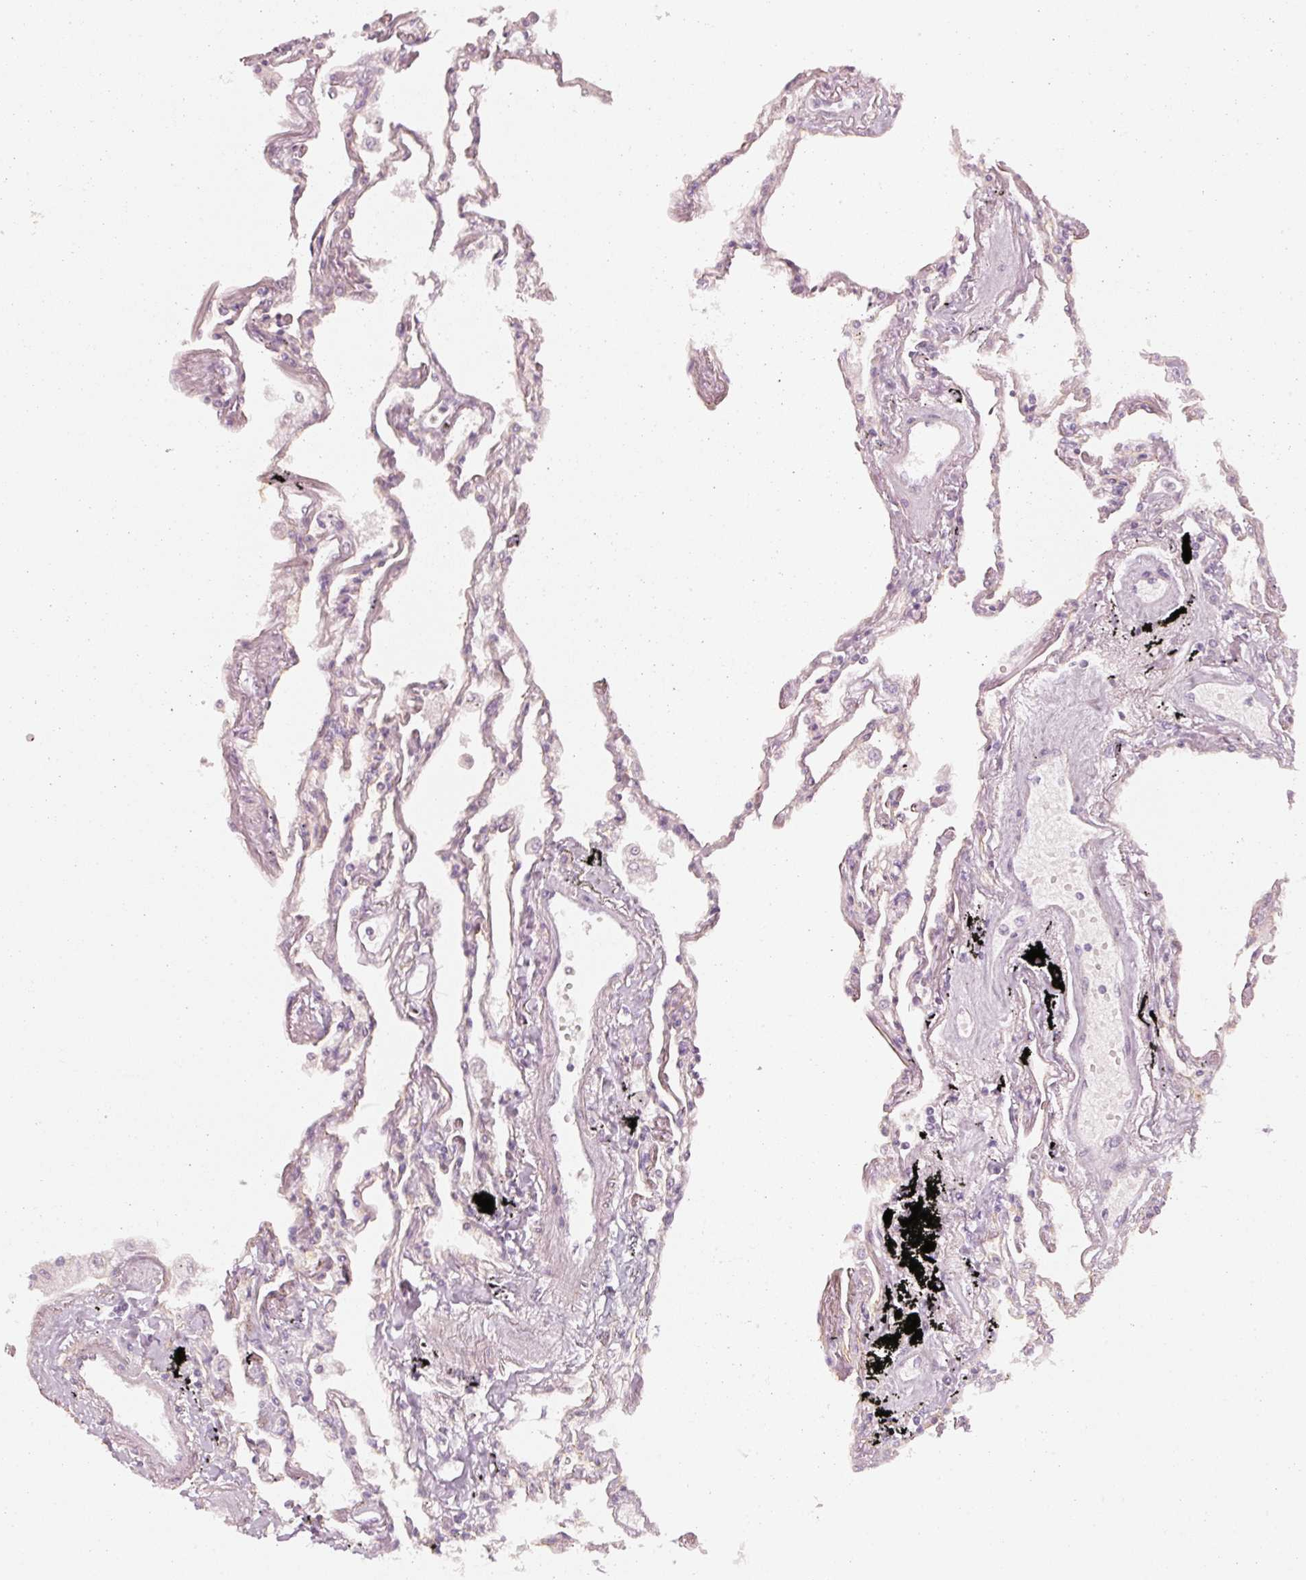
{"staining": {"intensity": "moderate", "quantity": "25%-75%", "location": "cytoplasmic/membranous"}, "tissue": "lung", "cell_type": "Alveolar cells", "image_type": "normal", "snomed": [{"axis": "morphology", "description": "Normal tissue, NOS"}, {"axis": "topography", "description": "Lung"}], "caption": "Unremarkable lung was stained to show a protein in brown. There is medium levels of moderate cytoplasmic/membranous positivity in approximately 25%-75% of alveolar cells. Using DAB (3,3'-diaminobenzidine) (brown) and hematoxylin (blue) stains, captured at high magnification using brightfield microscopy.", "gene": "DAPP1", "patient": {"sex": "female", "age": 67}}